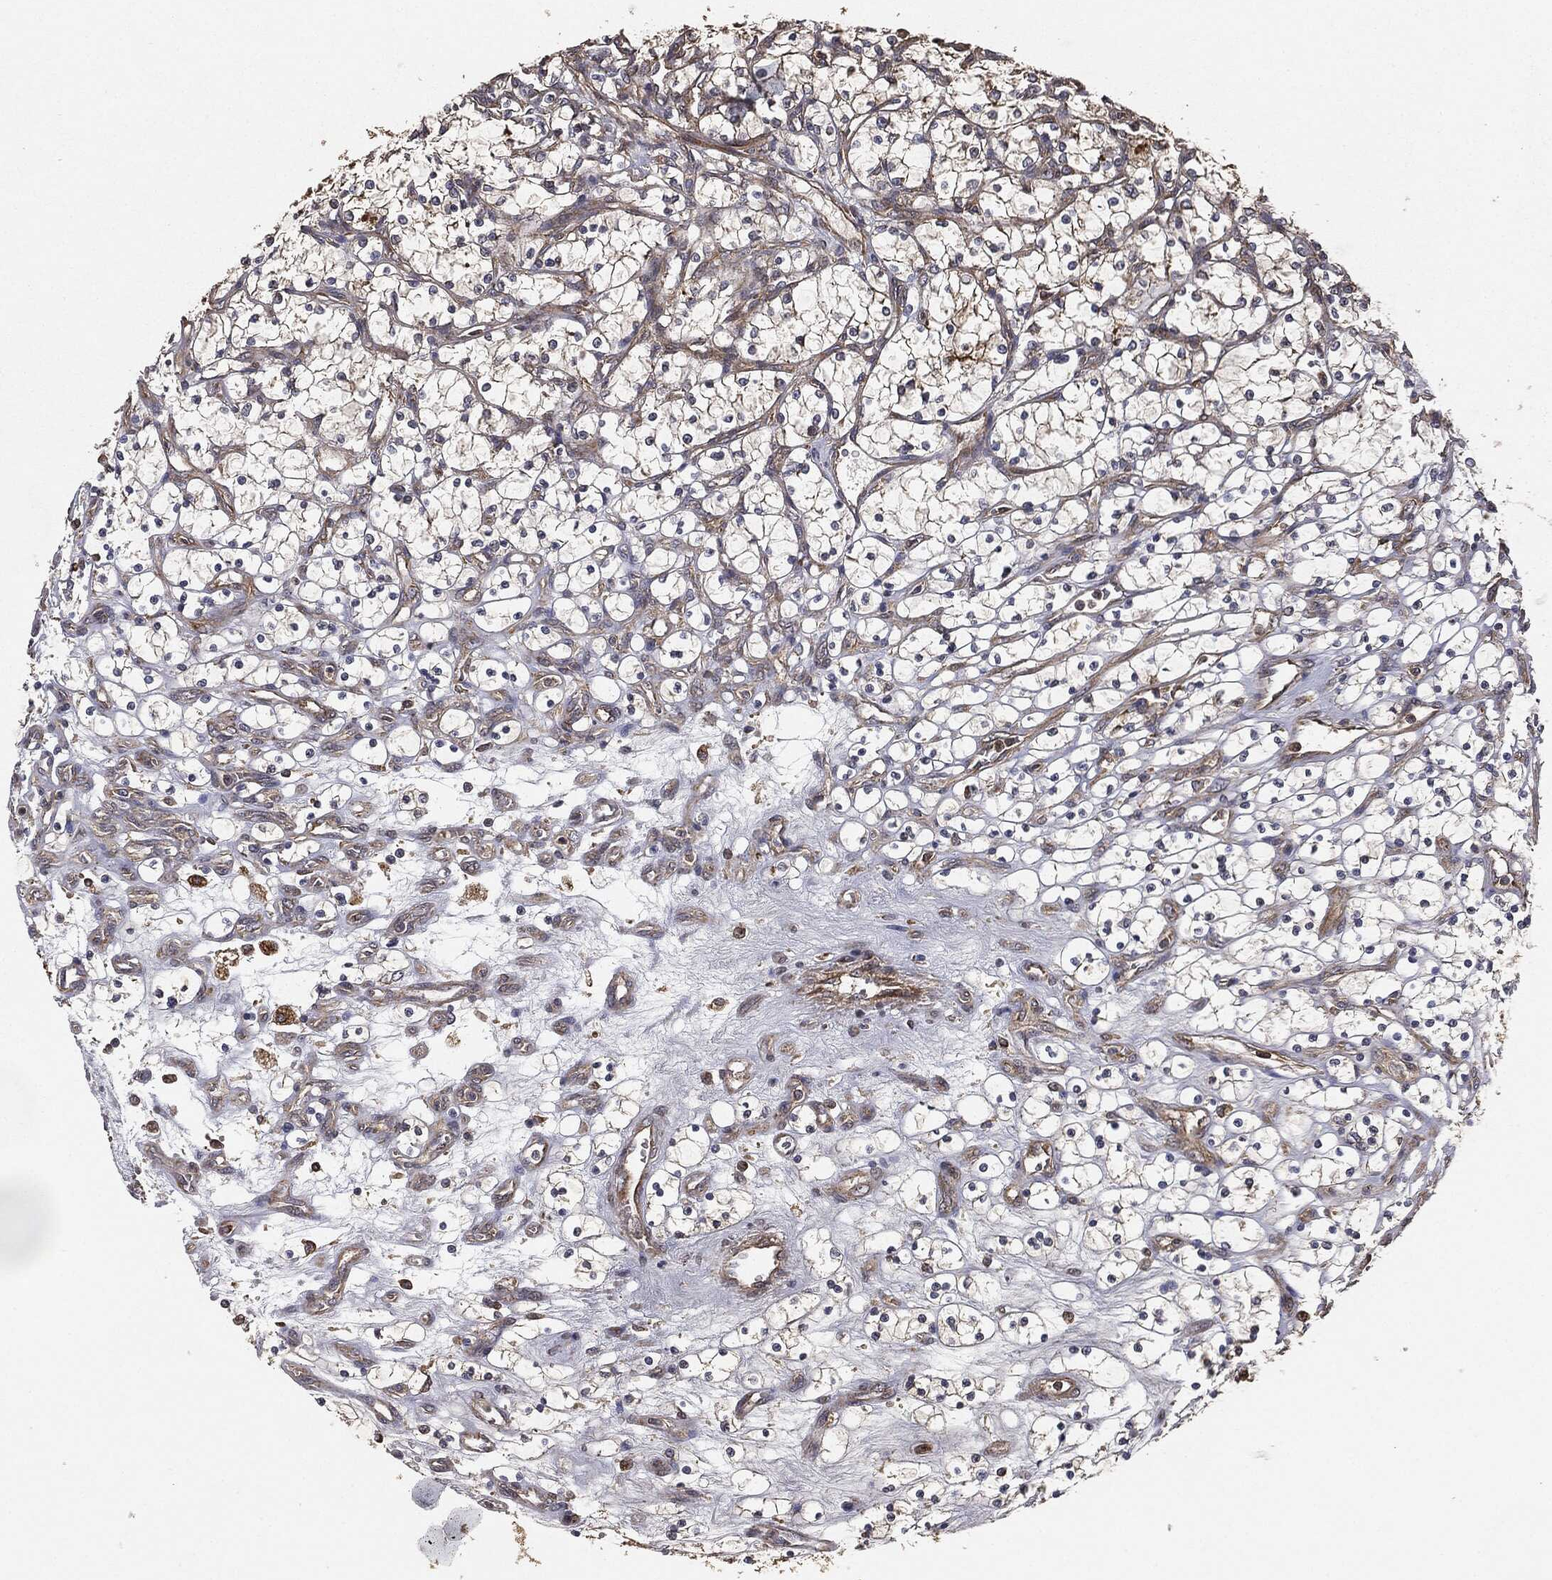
{"staining": {"intensity": "moderate", "quantity": "25%-75%", "location": "cytoplasmic/membranous"}, "tissue": "renal cancer", "cell_type": "Tumor cells", "image_type": "cancer", "snomed": [{"axis": "morphology", "description": "Adenocarcinoma, NOS"}, {"axis": "topography", "description": "Kidney"}], "caption": "Human renal cancer (adenocarcinoma) stained with a brown dye exhibits moderate cytoplasmic/membranous positive positivity in approximately 25%-75% of tumor cells.", "gene": "MIER2", "patient": {"sex": "female", "age": 69}}